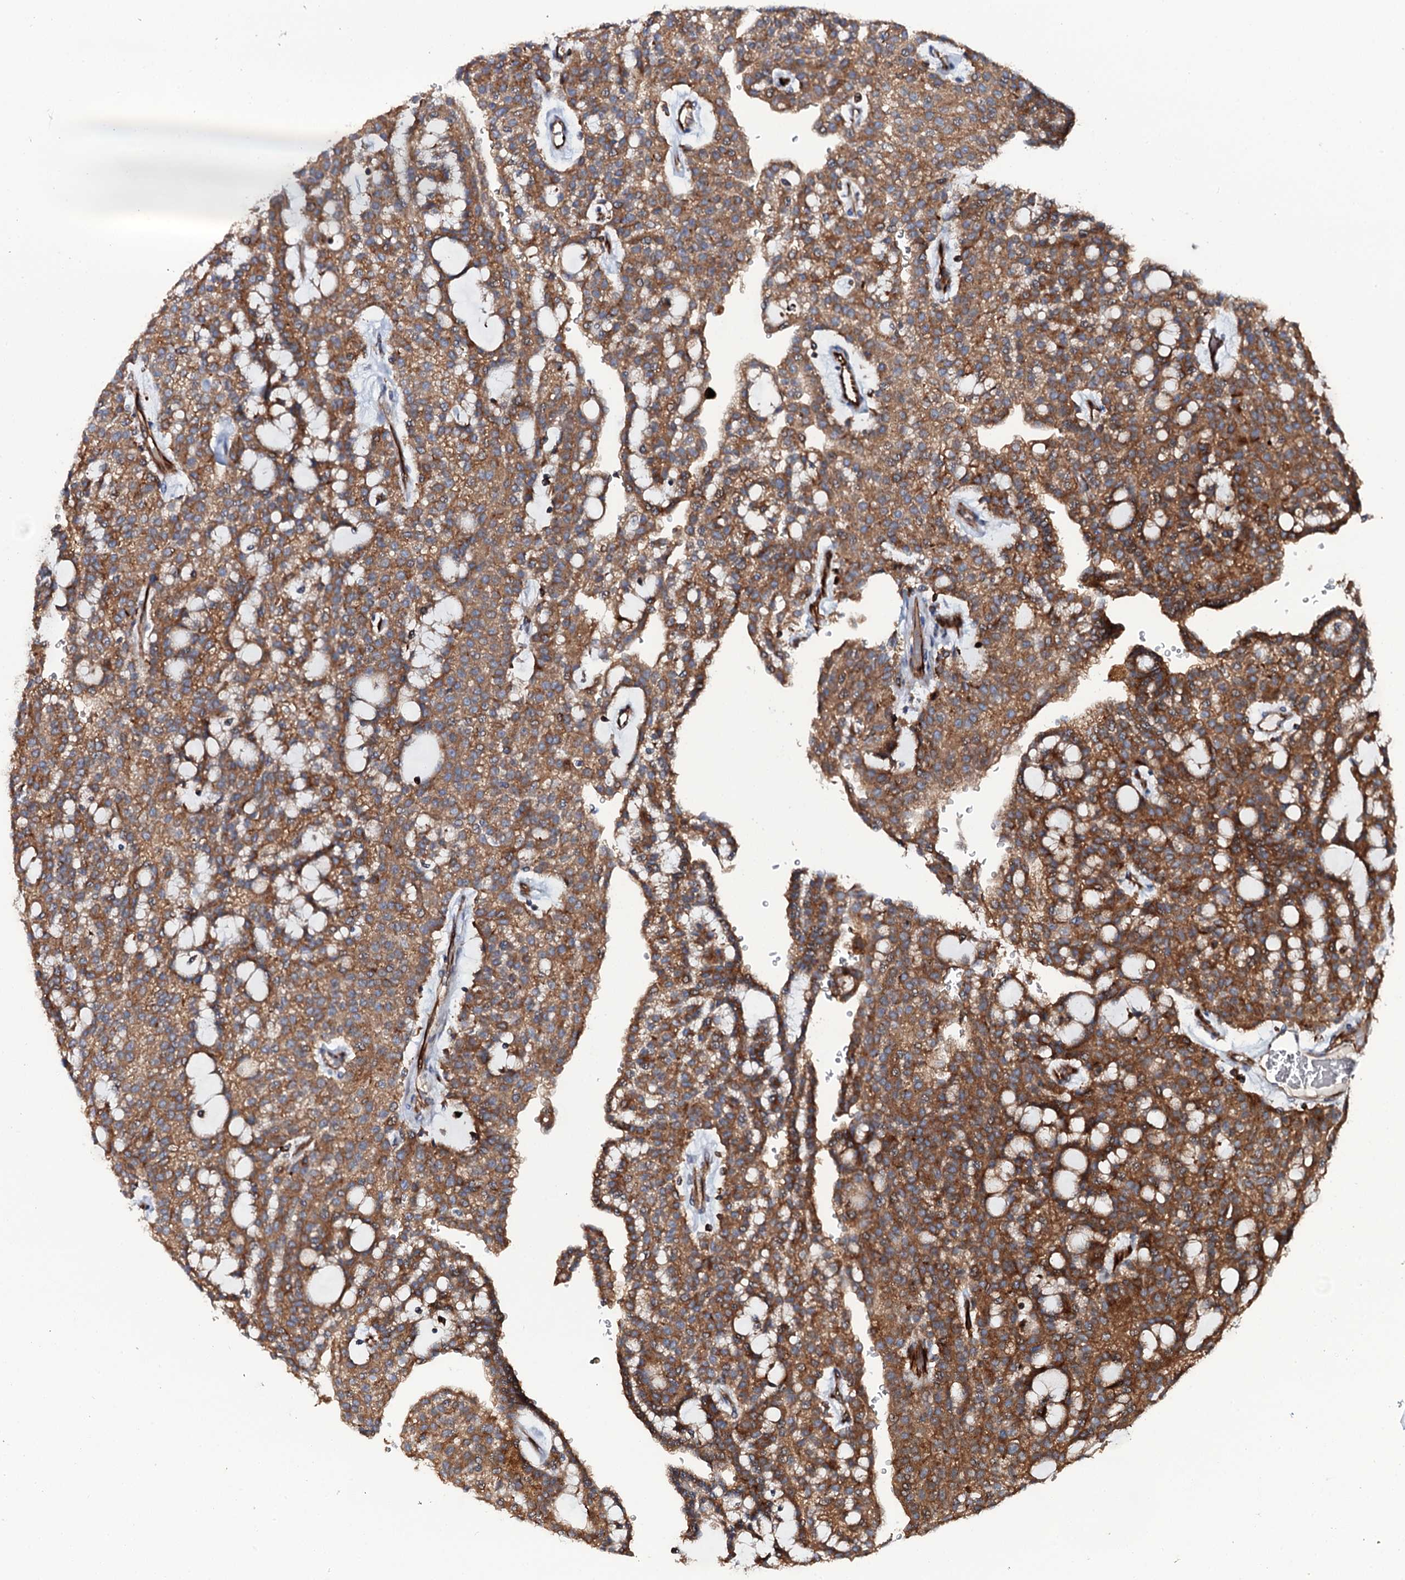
{"staining": {"intensity": "strong", "quantity": ">75%", "location": "cytoplasmic/membranous"}, "tissue": "renal cancer", "cell_type": "Tumor cells", "image_type": "cancer", "snomed": [{"axis": "morphology", "description": "Adenocarcinoma, NOS"}, {"axis": "topography", "description": "Kidney"}], "caption": "Immunohistochemistry (IHC) micrograph of neoplastic tissue: human renal cancer (adenocarcinoma) stained using immunohistochemistry (IHC) demonstrates high levels of strong protein expression localized specifically in the cytoplasmic/membranous of tumor cells, appearing as a cytoplasmic/membranous brown color.", "gene": "VAMP8", "patient": {"sex": "male", "age": 63}}